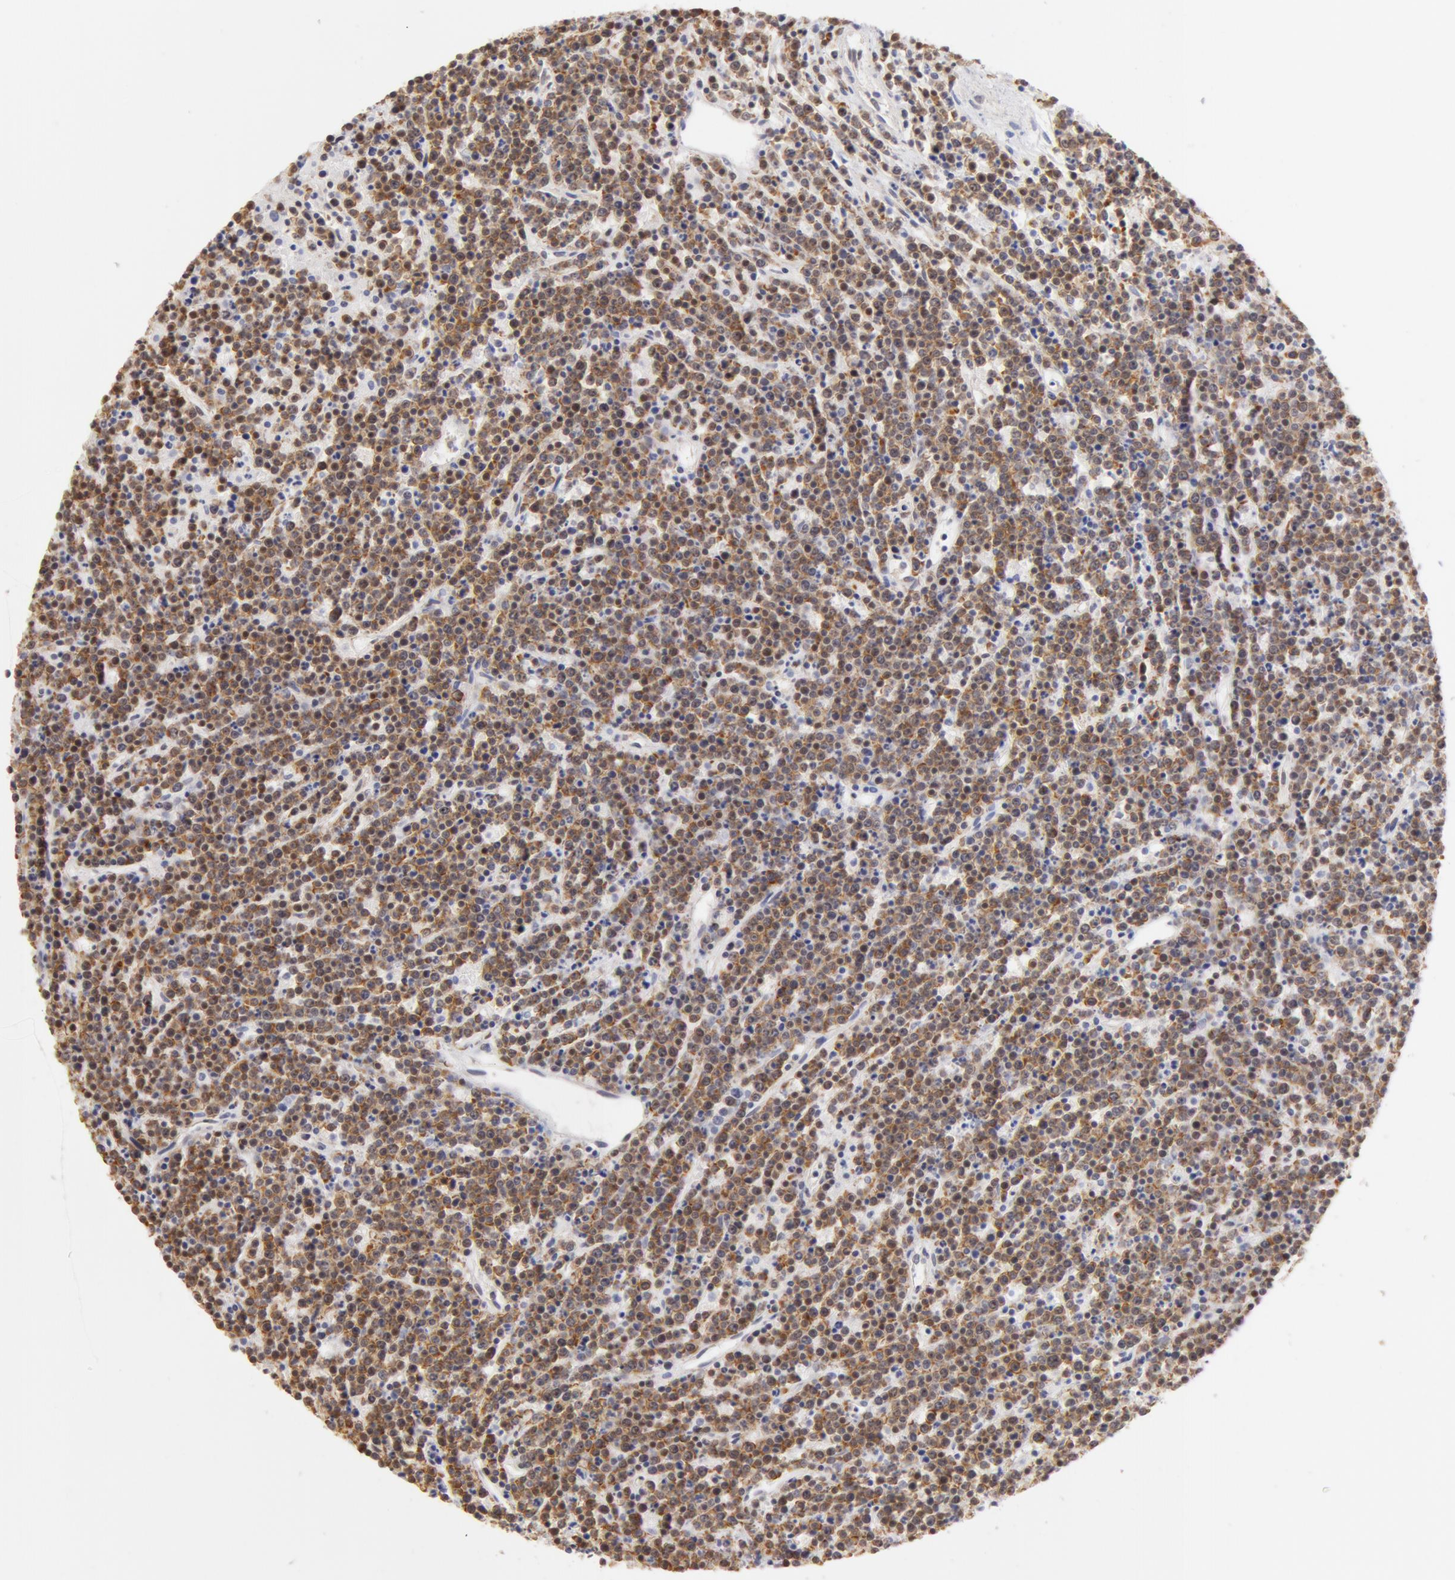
{"staining": {"intensity": "weak", "quantity": "25%-75%", "location": "cytoplasmic/membranous"}, "tissue": "lymphoma", "cell_type": "Tumor cells", "image_type": "cancer", "snomed": [{"axis": "morphology", "description": "Malignant lymphoma, non-Hodgkin's type, High grade"}, {"axis": "topography", "description": "Ovary"}], "caption": "High-grade malignant lymphoma, non-Hodgkin's type stained with a protein marker demonstrates weak staining in tumor cells.", "gene": "DDX3Y", "patient": {"sex": "female", "age": 56}}